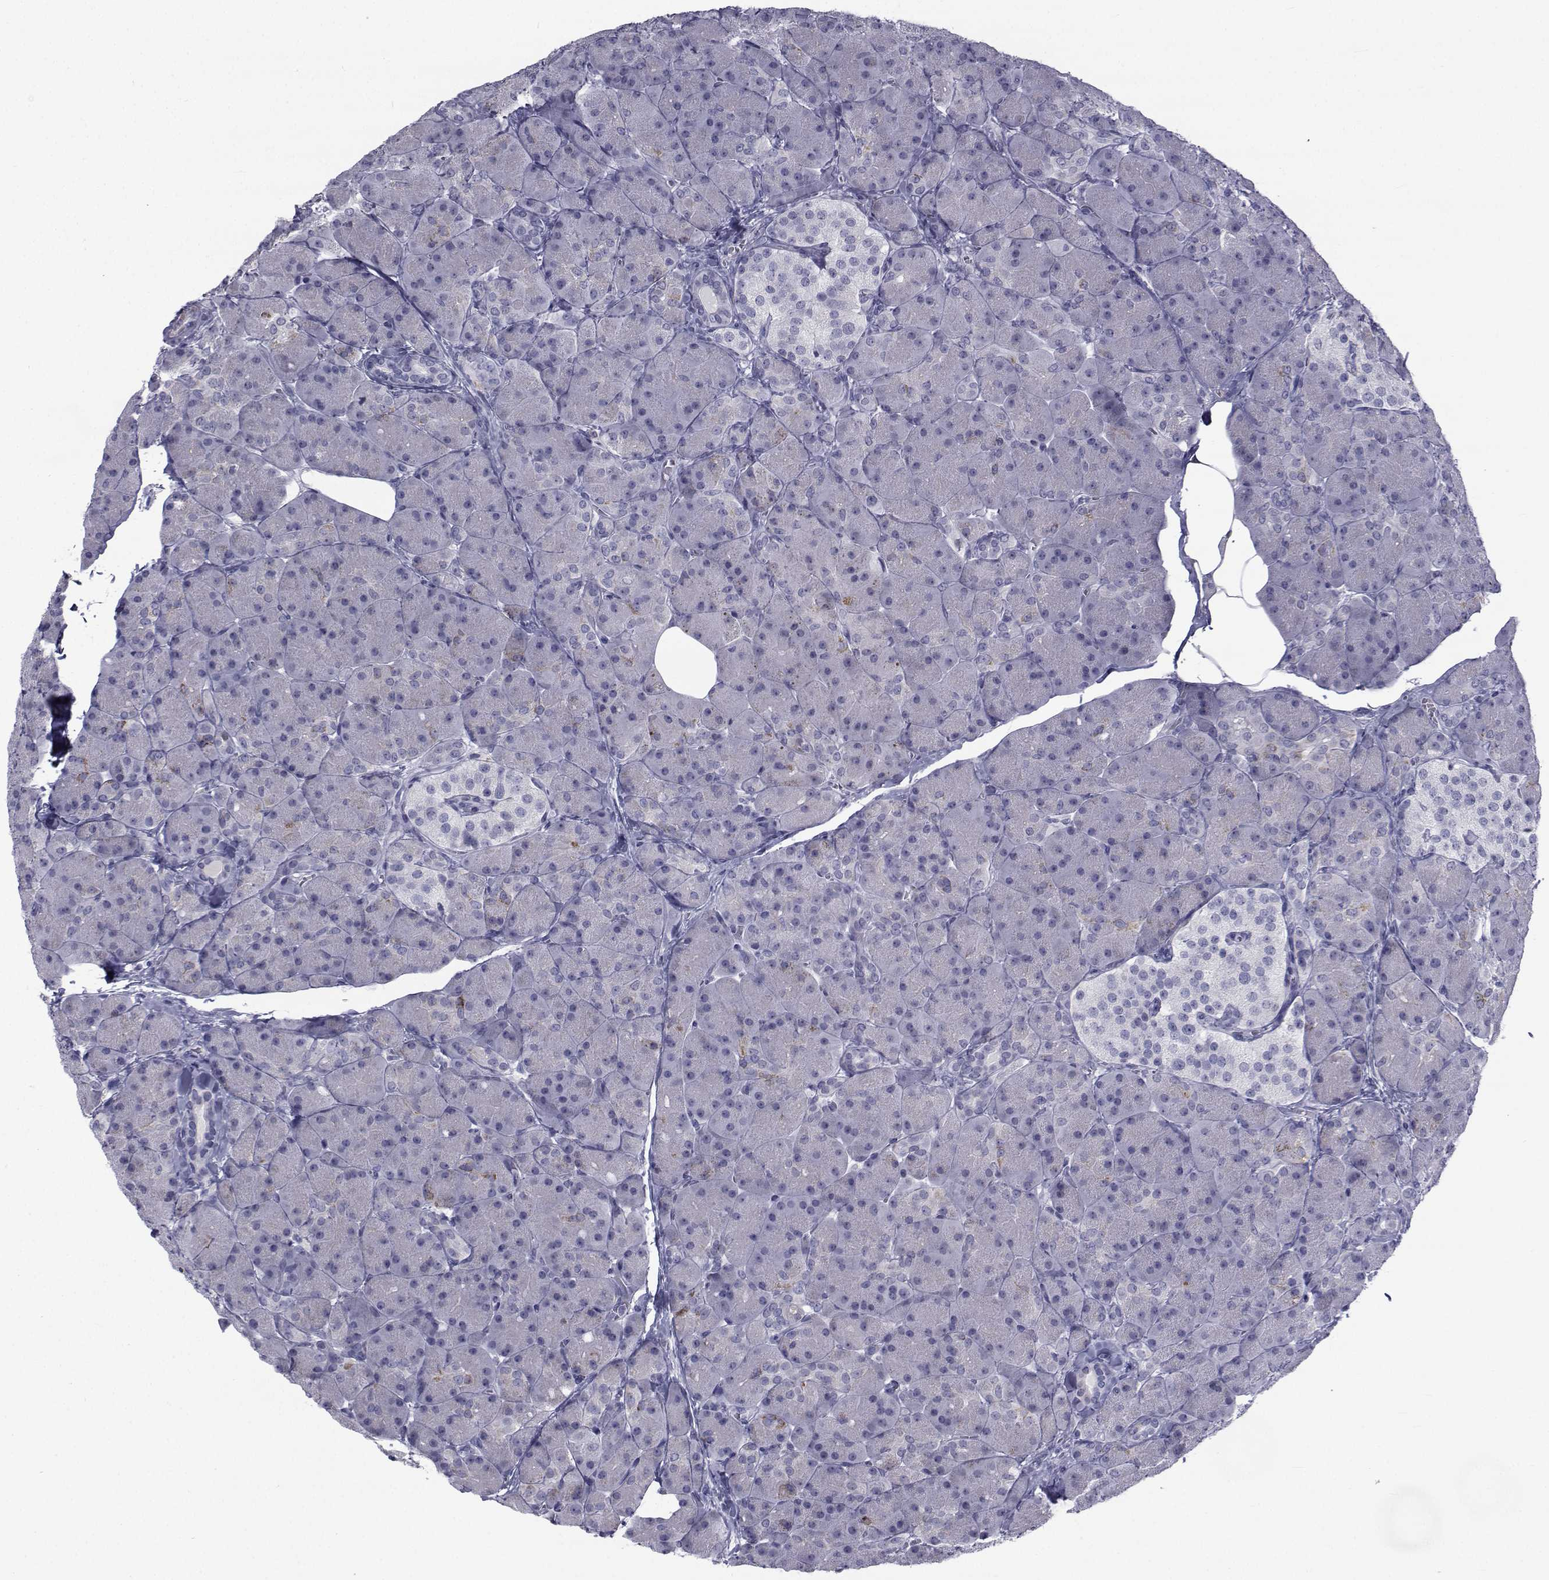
{"staining": {"intensity": "negative", "quantity": "none", "location": "none"}, "tissue": "pancreas", "cell_type": "Exocrine glandular cells", "image_type": "normal", "snomed": [{"axis": "morphology", "description": "Normal tissue, NOS"}, {"axis": "topography", "description": "Pancreas"}], "caption": "High magnification brightfield microscopy of unremarkable pancreas stained with DAB (3,3'-diaminobenzidine) (brown) and counterstained with hematoxylin (blue): exocrine glandular cells show no significant positivity. (Immunohistochemistry (ihc), brightfield microscopy, high magnification).", "gene": "FDXR", "patient": {"sex": "male", "age": 55}}